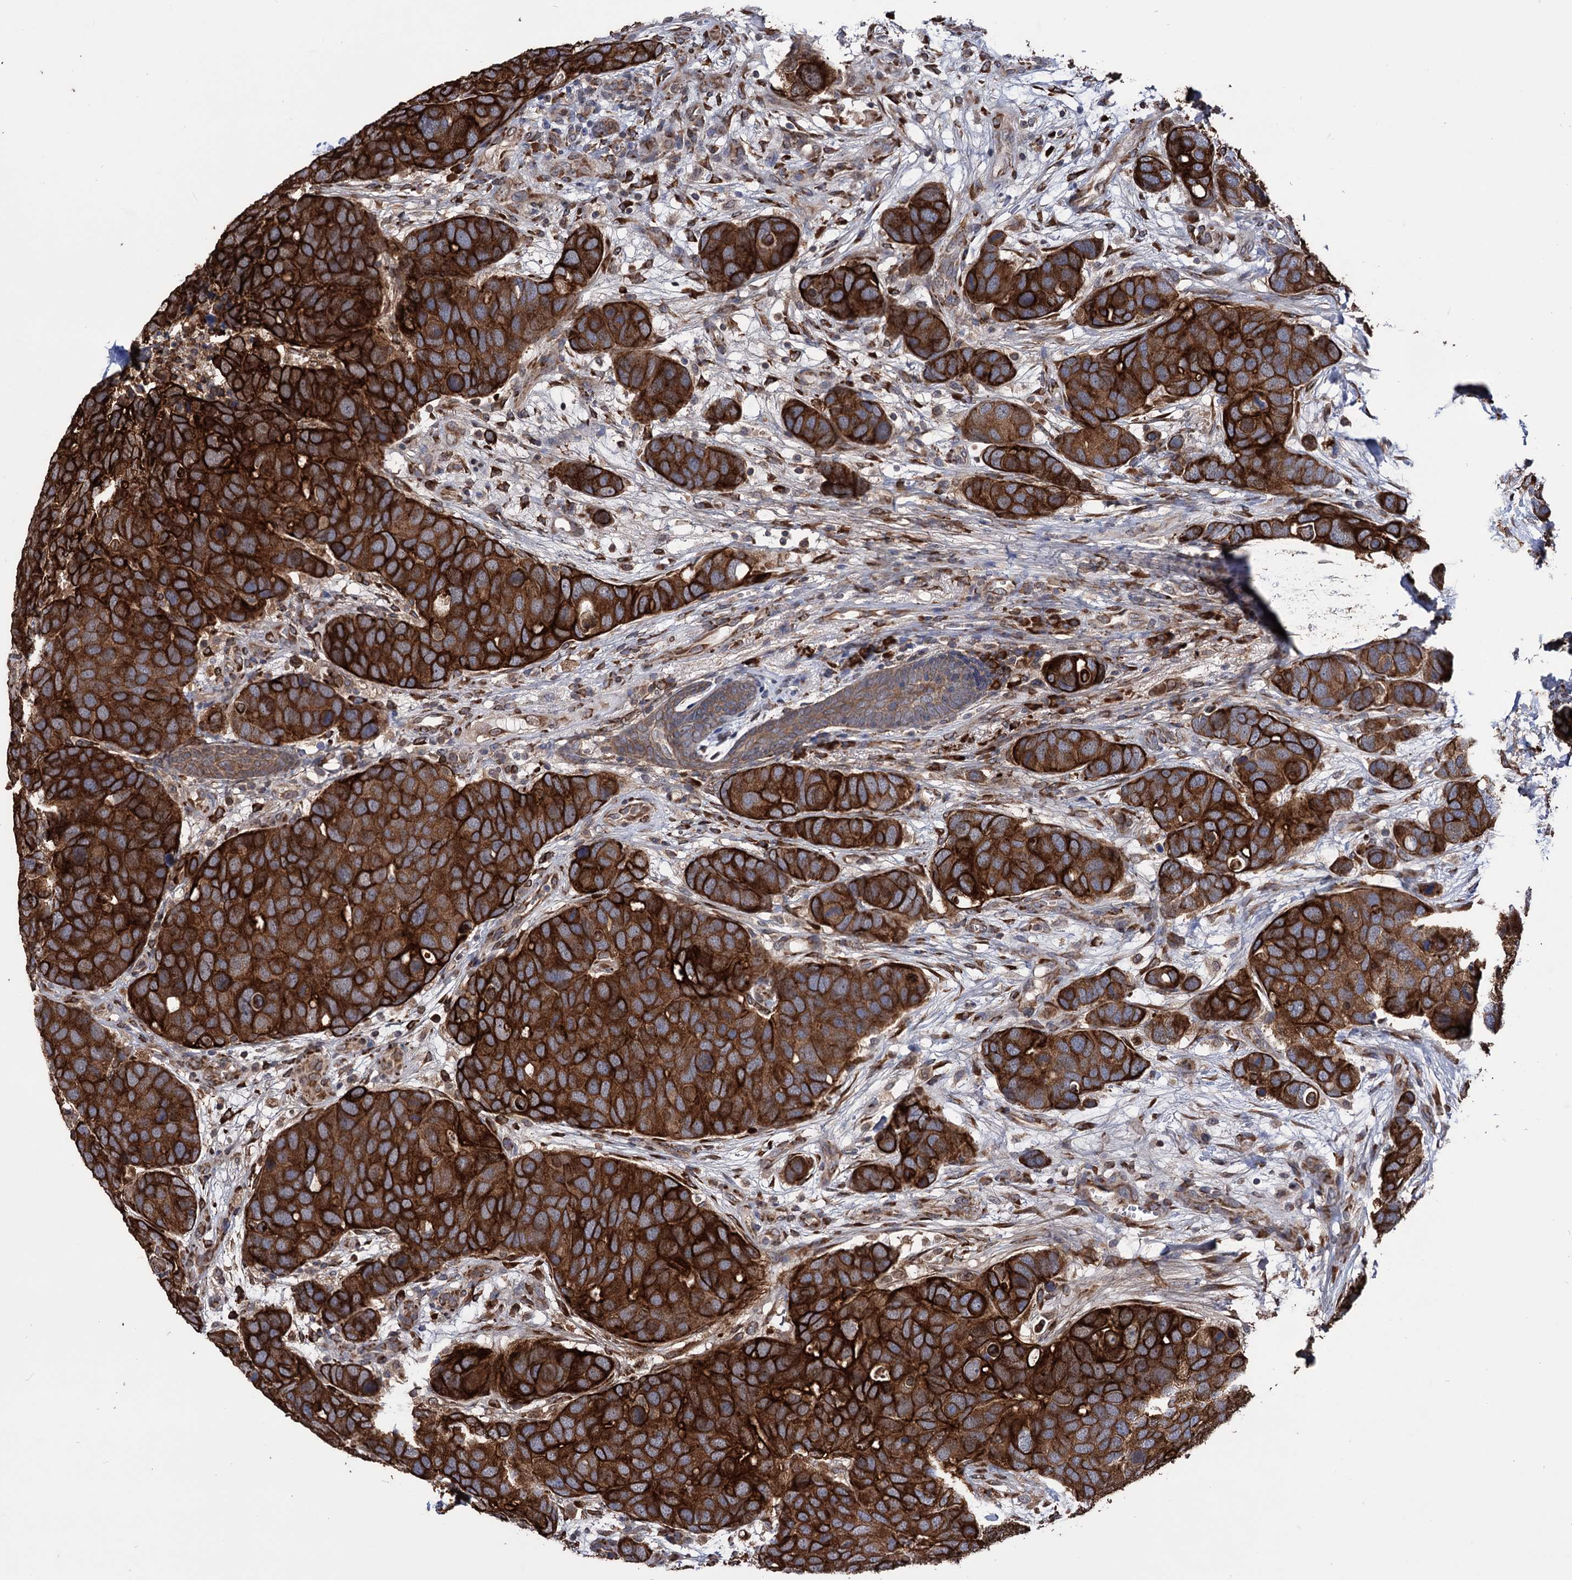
{"staining": {"intensity": "strong", "quantity": ">75%", "location": "cytoplasmic/membranous"}, "tissue": "breast cancer", "cell_type": "Tumor cells", "image_type": "cancer", "snomed": [{"axis": "morphology", "description": "Duct carcinoma"}, {"axis": "topography", "description": "Breast"}], "caption": "Protein analysis of breast cancer tissue reveals strong cytoplasmic/membranous expression in approximately >75% of tumor cells.", "gene": "CDAN1", "patient": {"sex": "female", "age": 83}}